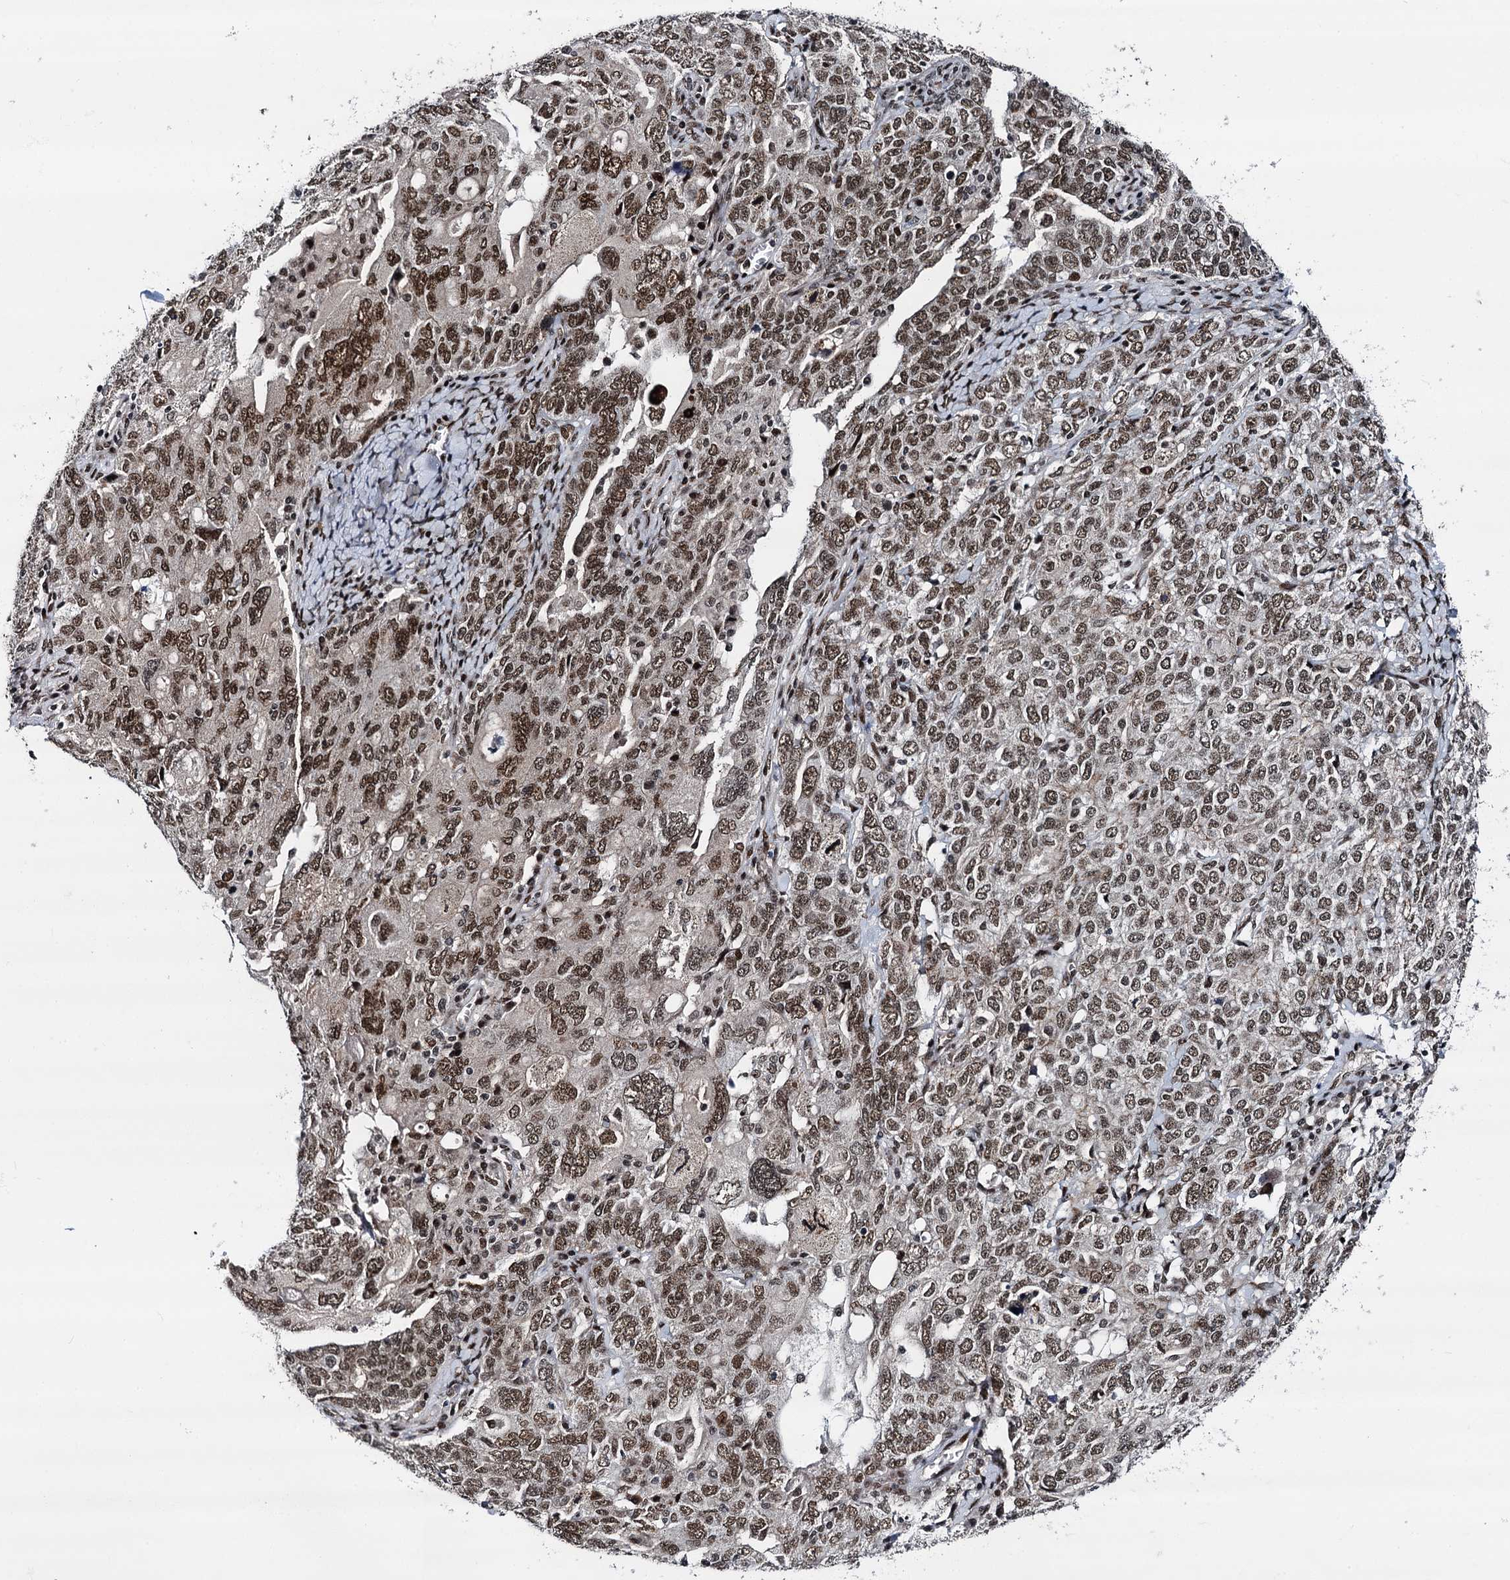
{"staining": {"intensity": "moderate", "quantity": ">75%", "location": "nuclear"}, "tissue": "ovarian cancer", "cell_type": "Tumor cells", "image_type": "cancer", "snomed": [{"axis": "morphology", "description": "Carcinoma, endometroid"}, {"axis": "topography", "description": "Ovary"}], "caption": "Immunohistochemical staining of human endometroid carcinoma (ovarian) exhibits medium levels of moderate nuclear expression in about >75% of tumor cells.", "gene": "RUFY2", "patient": {"sex": "female", "age": 62}}